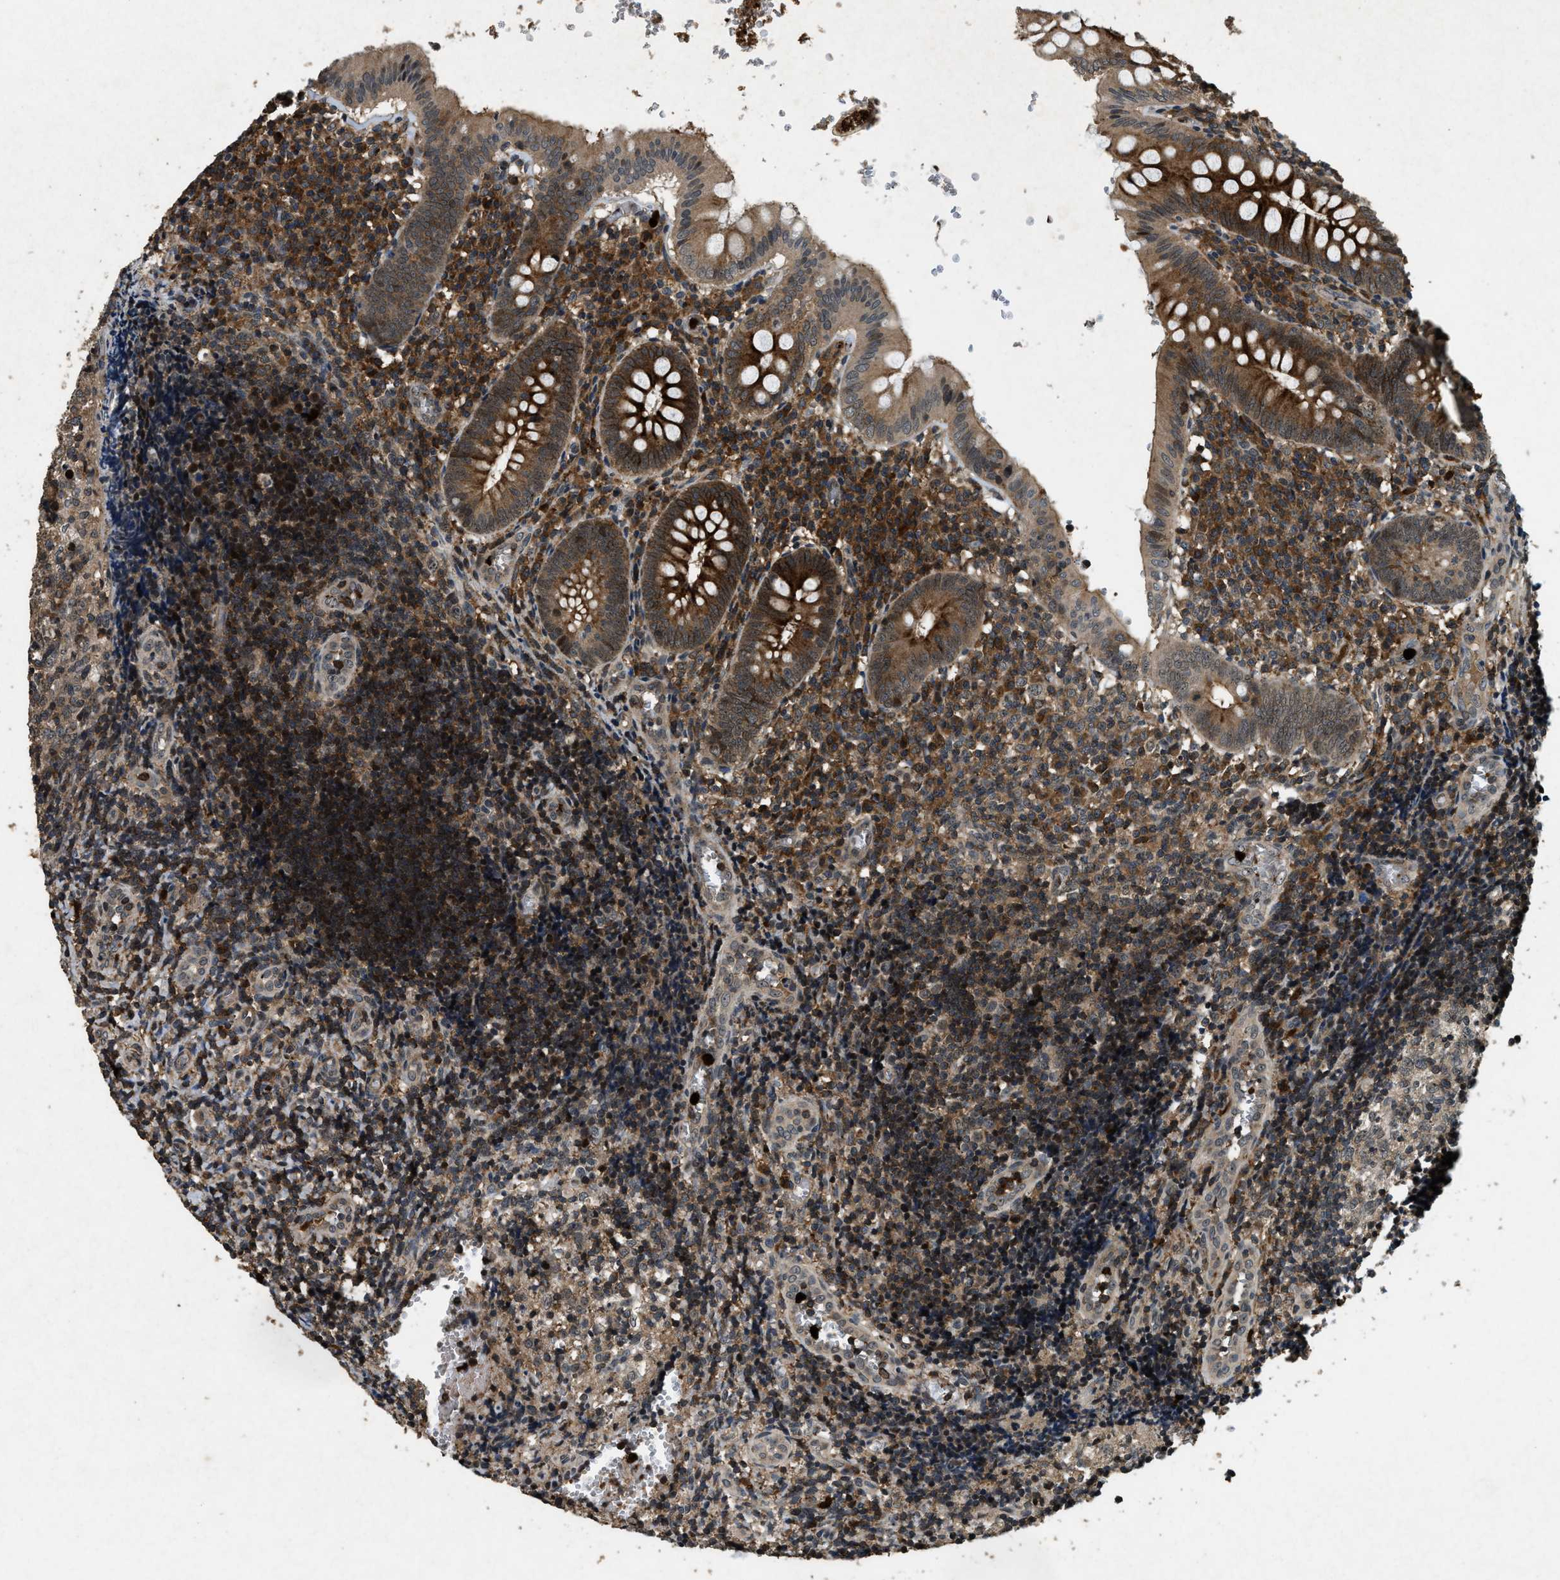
{"staining": {"intensity": "strong", "quantity": ">75%", "location": "cytoplasmic/membranous"}, "tissue": "appendix", "cell_type": "Glandular cells", "image_type": "normal", "snomed": [{"axis": "morphology", "description": "Normal tissue, NOS"}, {"axis": "topography", "description": "Appendix"}], "caption": "A high-resolution histopathology image shows IHC staining of unremarkable appendix, which reveals strong cytoplasmic/membranous staining in about >75% of glandular cells.", "gene": "RNF141", "patient": {"sex": "male", "age": 8}}